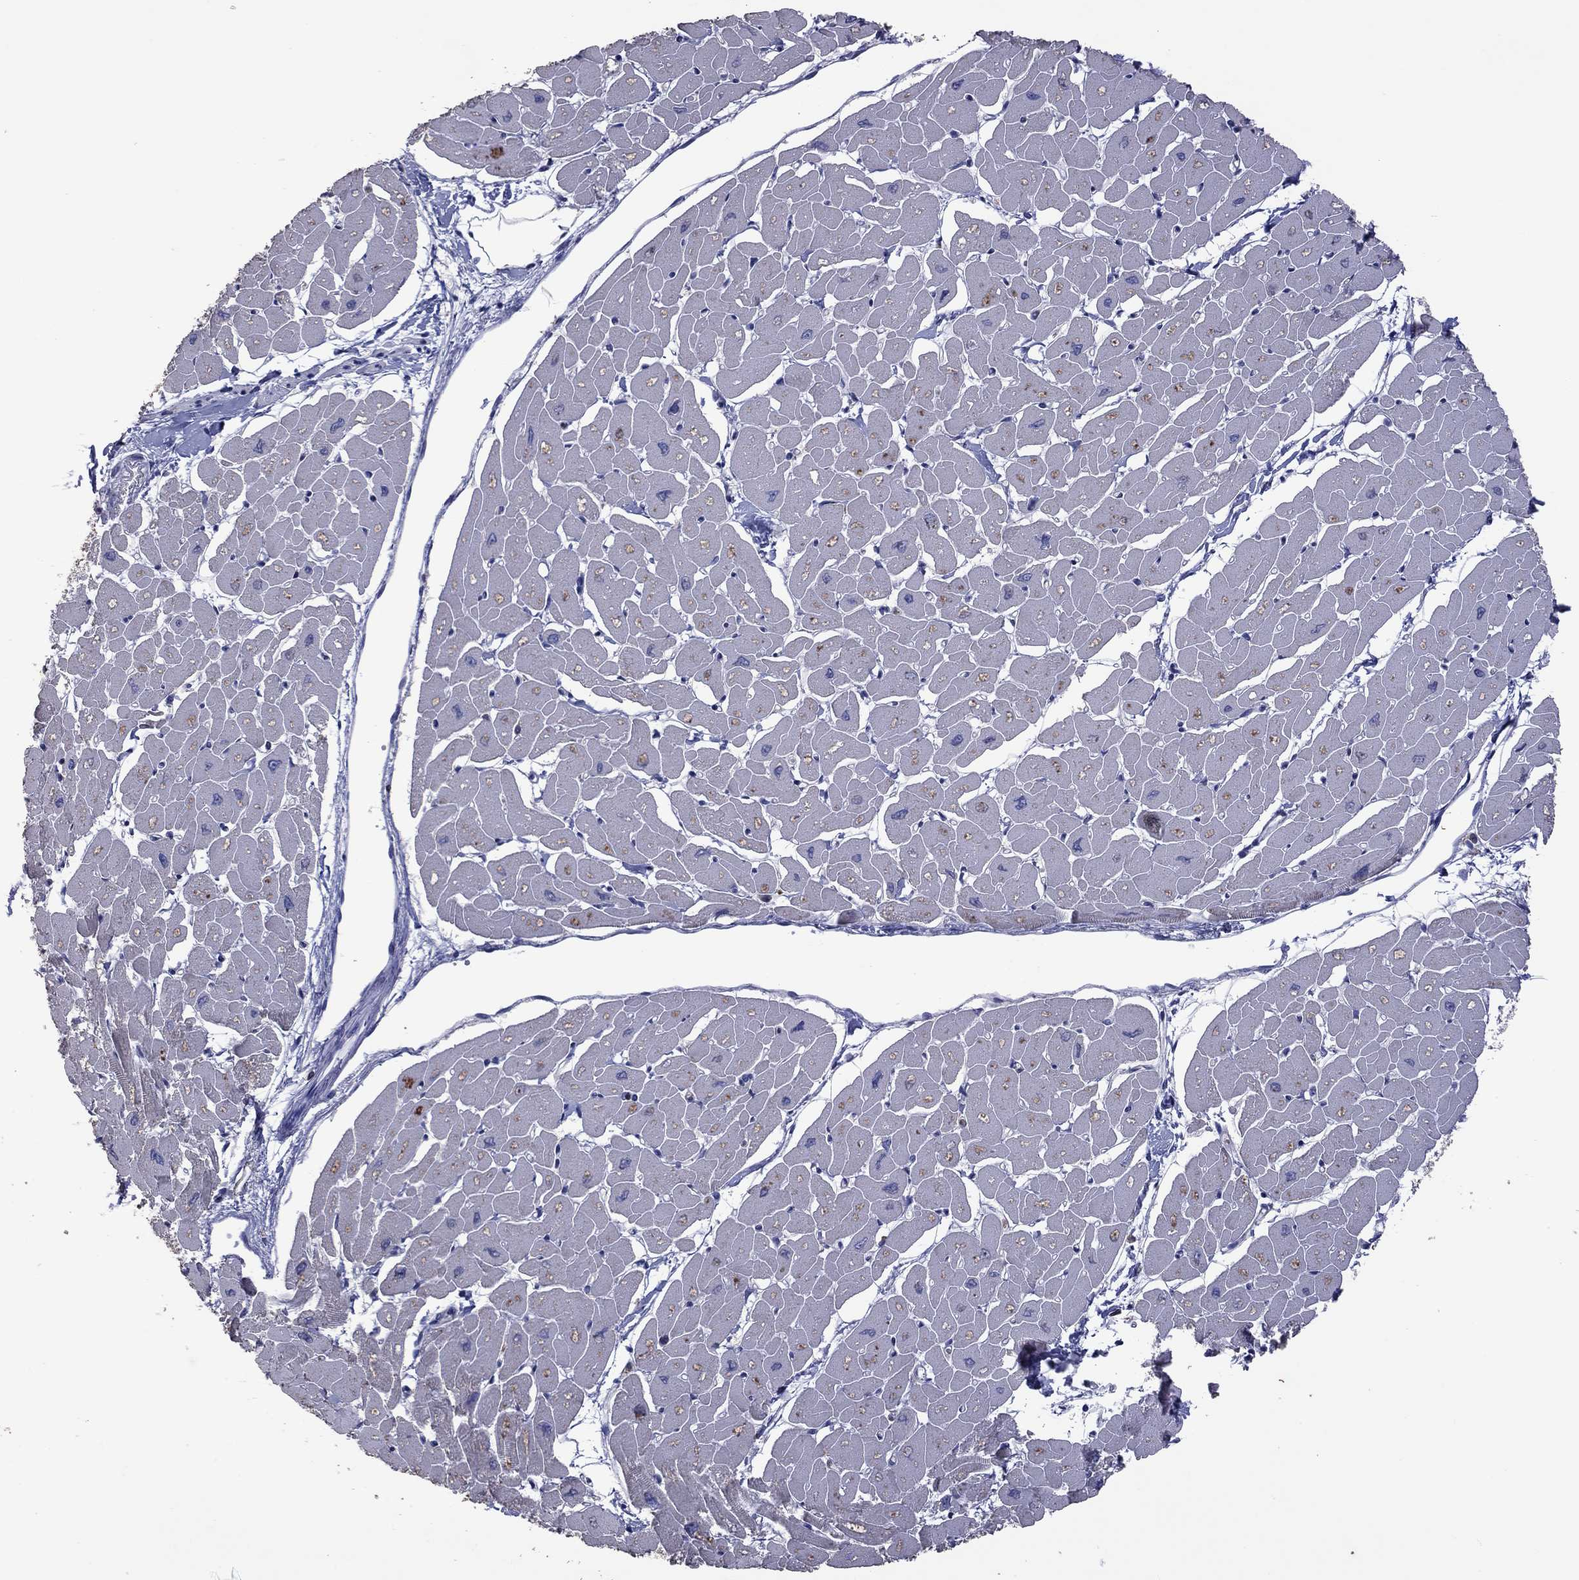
{"staining": {"intensity": "negative", "quantity": "none", "location": "none"}, "tissue": "heart muscle", "cell_type": "Cardiomyocytes", "image_type": "normal", "snomed": [{"axis": "morphology", "description": "Normal tissue, NOS"}, {"axis": "topography", "description": "Heart"}], "caption": "Immunohistochemical staining of normal heart muscle shows no significant staining in cardiomyocytes.", "gene": "ENSG00000288520", "patient": {"sex": "male", "age": 57}}